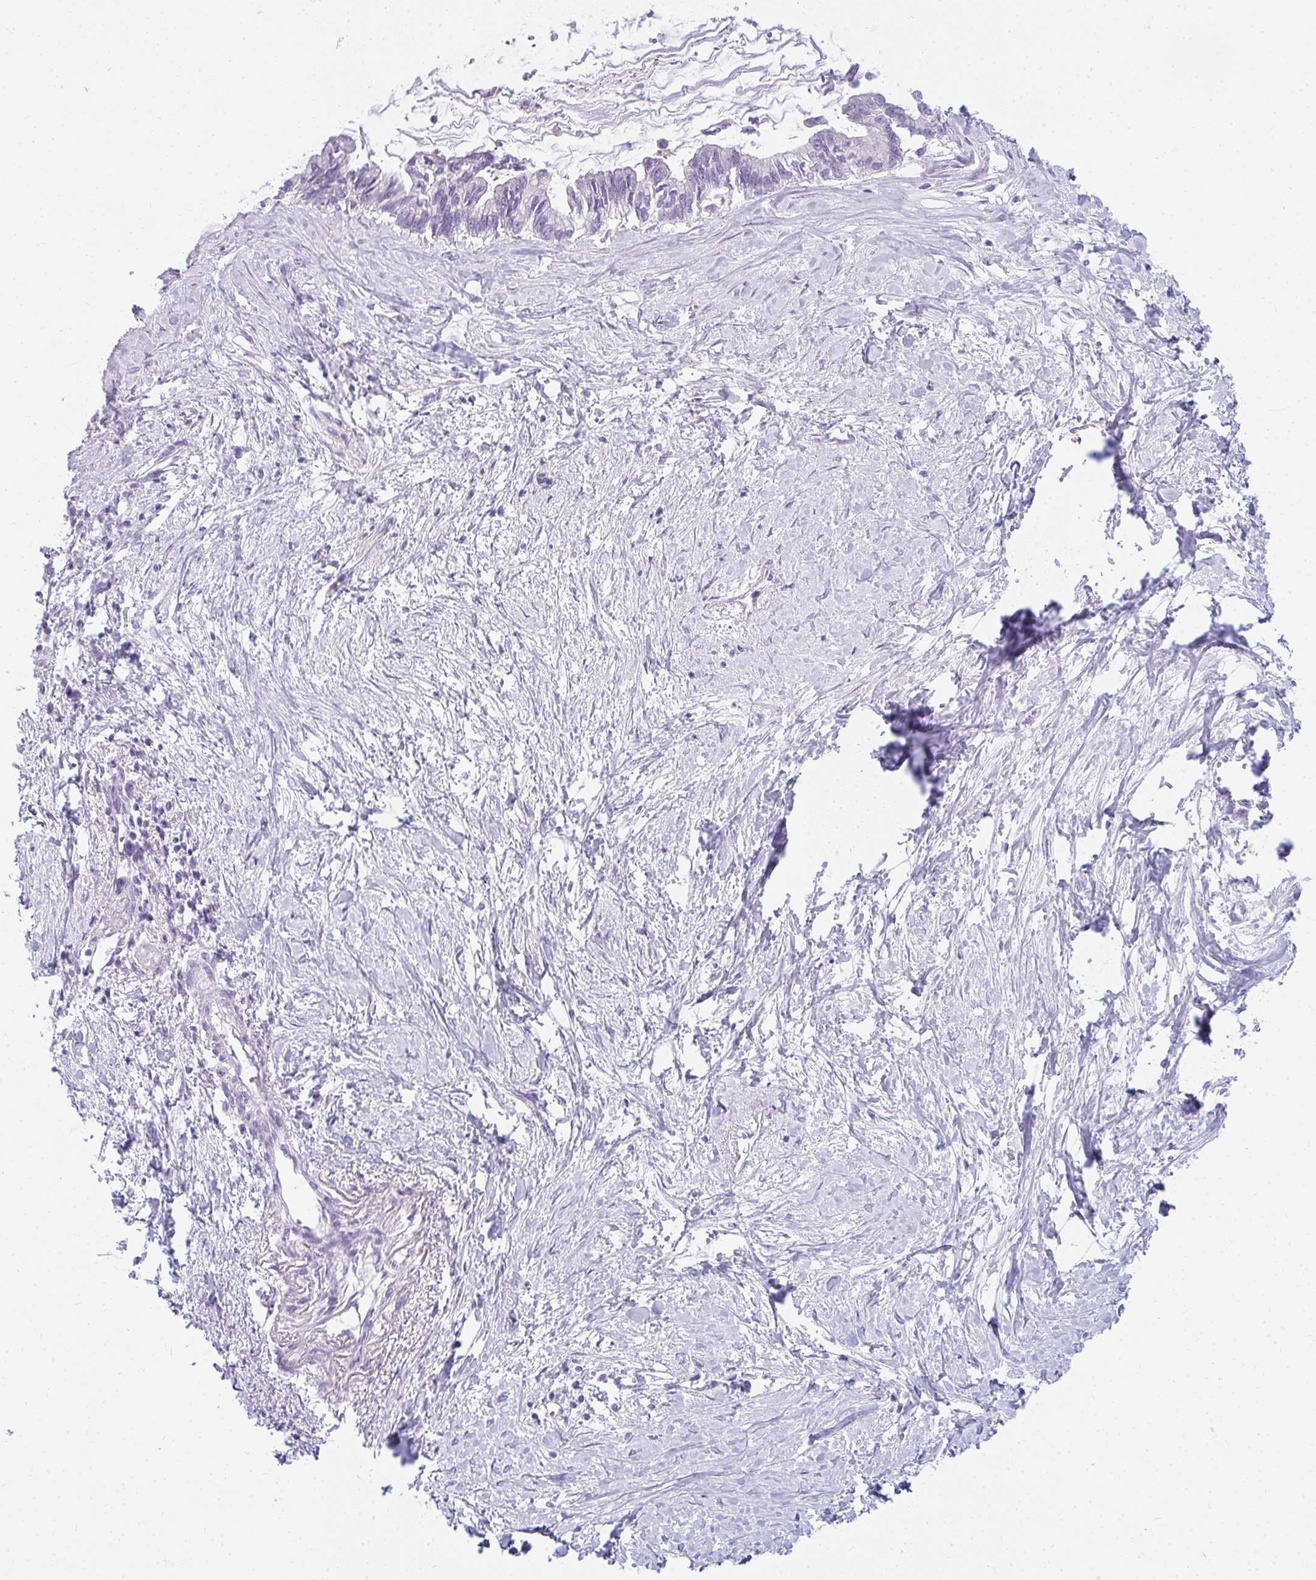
{"staining": {"intensity": "negative", "quantity": "none", "location": "none"}, "tissue": "pancreatic cancer", "cell_type": "Tumor cells", "image_type": "cancer", "snomed": [{"axis": "morphology", "description": "Adenocarcinoma, NOS"}, {"axis": "topography", "description": "Pancreas"}], "caption": "This is an IHC histopathology image of pancreatic cancer (adenocarcinoma). There is no expression in tumor cells.", "gene": "PPP1R3G", "patient": {"sex": "male", "age": 61}}